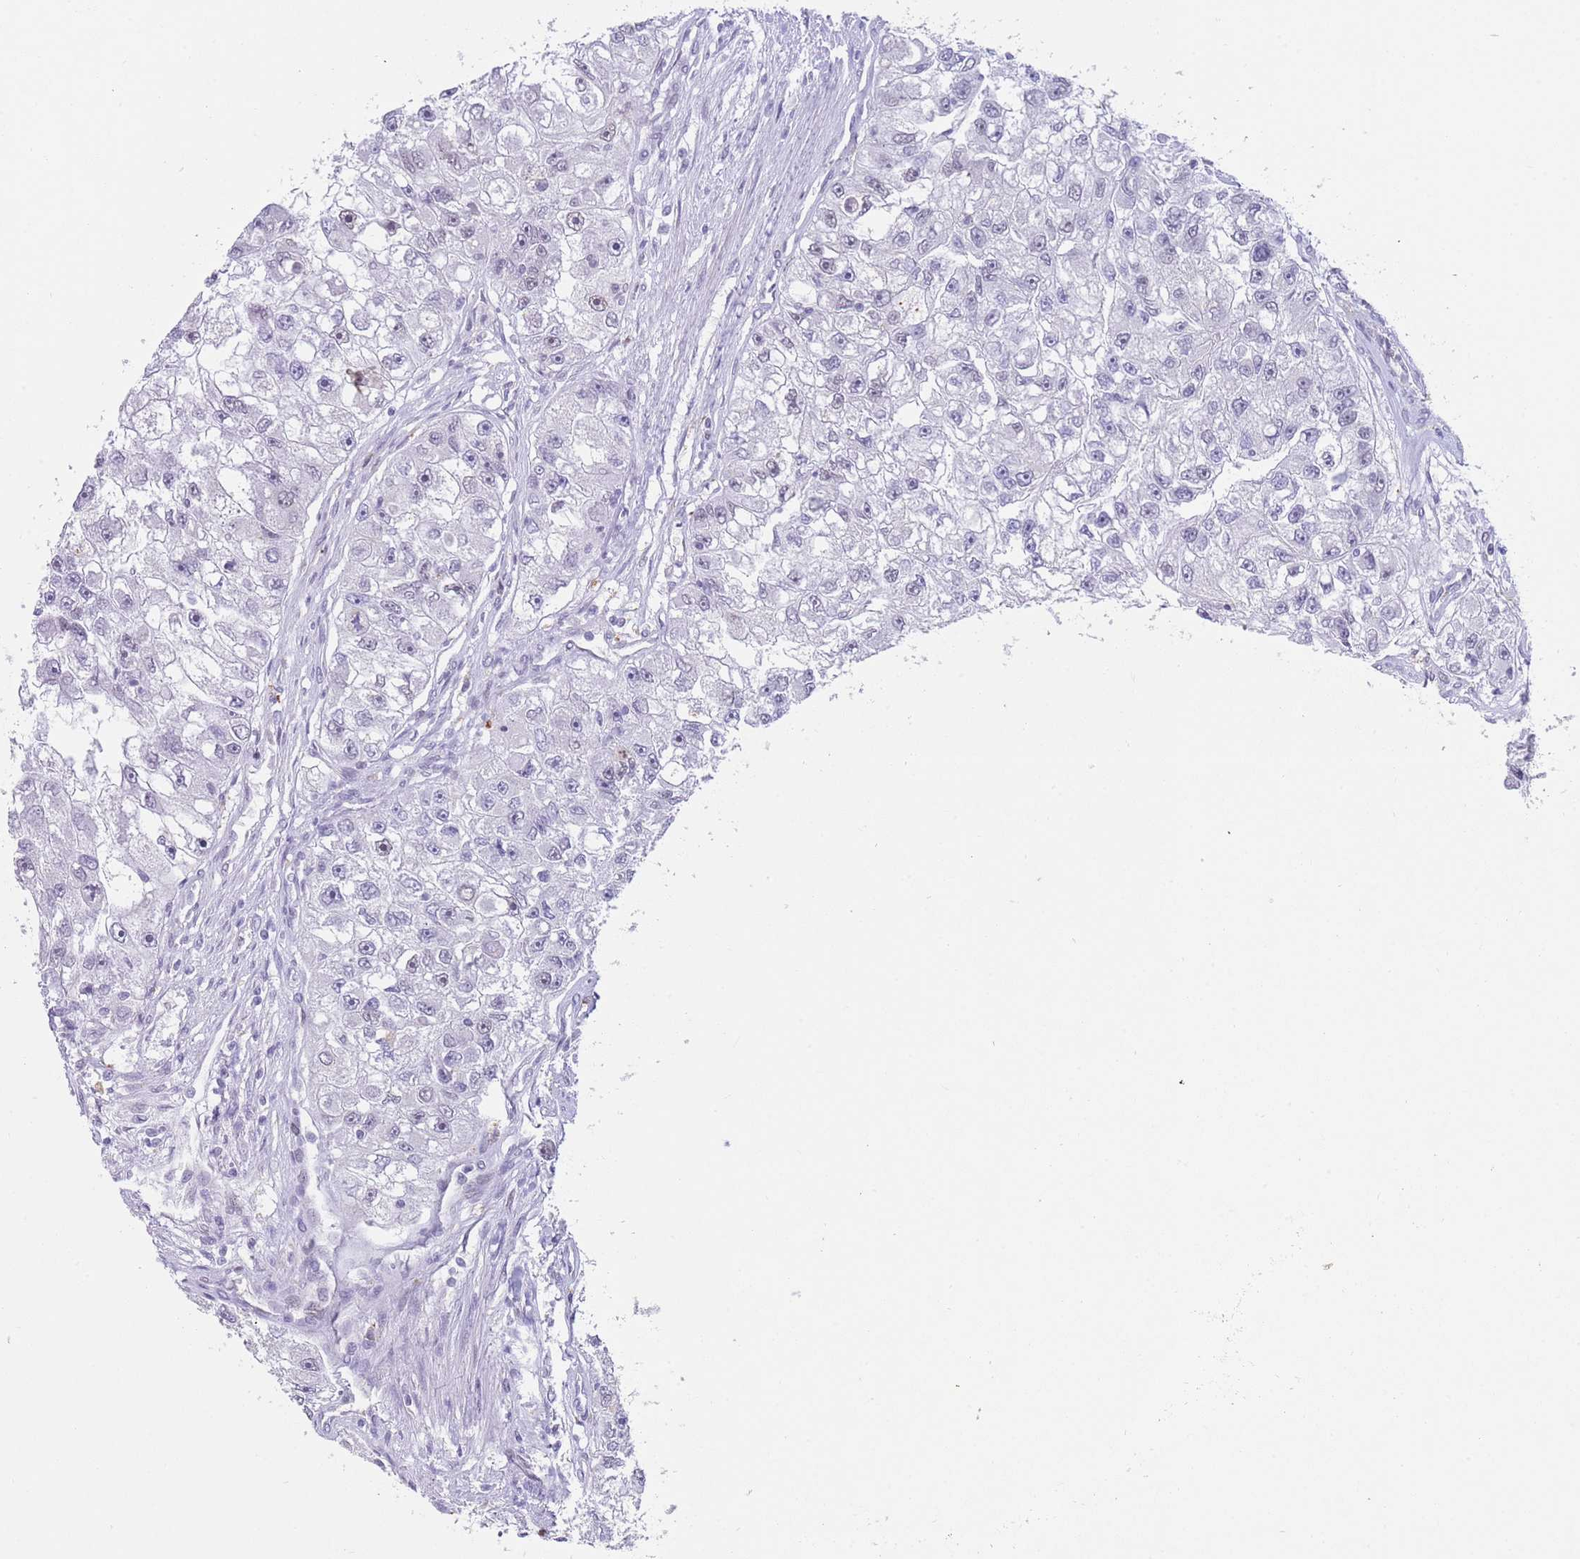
{"staining": {"intensity": "negative", "quantity": "none", "location": "none"}, "tissue": "renal cancer", "cell_type": "Tumor cells", "image_type": "cancer", "snomed": [{"axis": "morphology", "description": "Adenocarcinoma, NOS"}, {"axis": "topography", "description": "Kidney"}], "caption": "A micrograph of human renal cancer (adenocarcinoma) is negative for staining in tumor cells.", "gene": "ZNF382", "patient": {"sex": "male", "age": 63}}